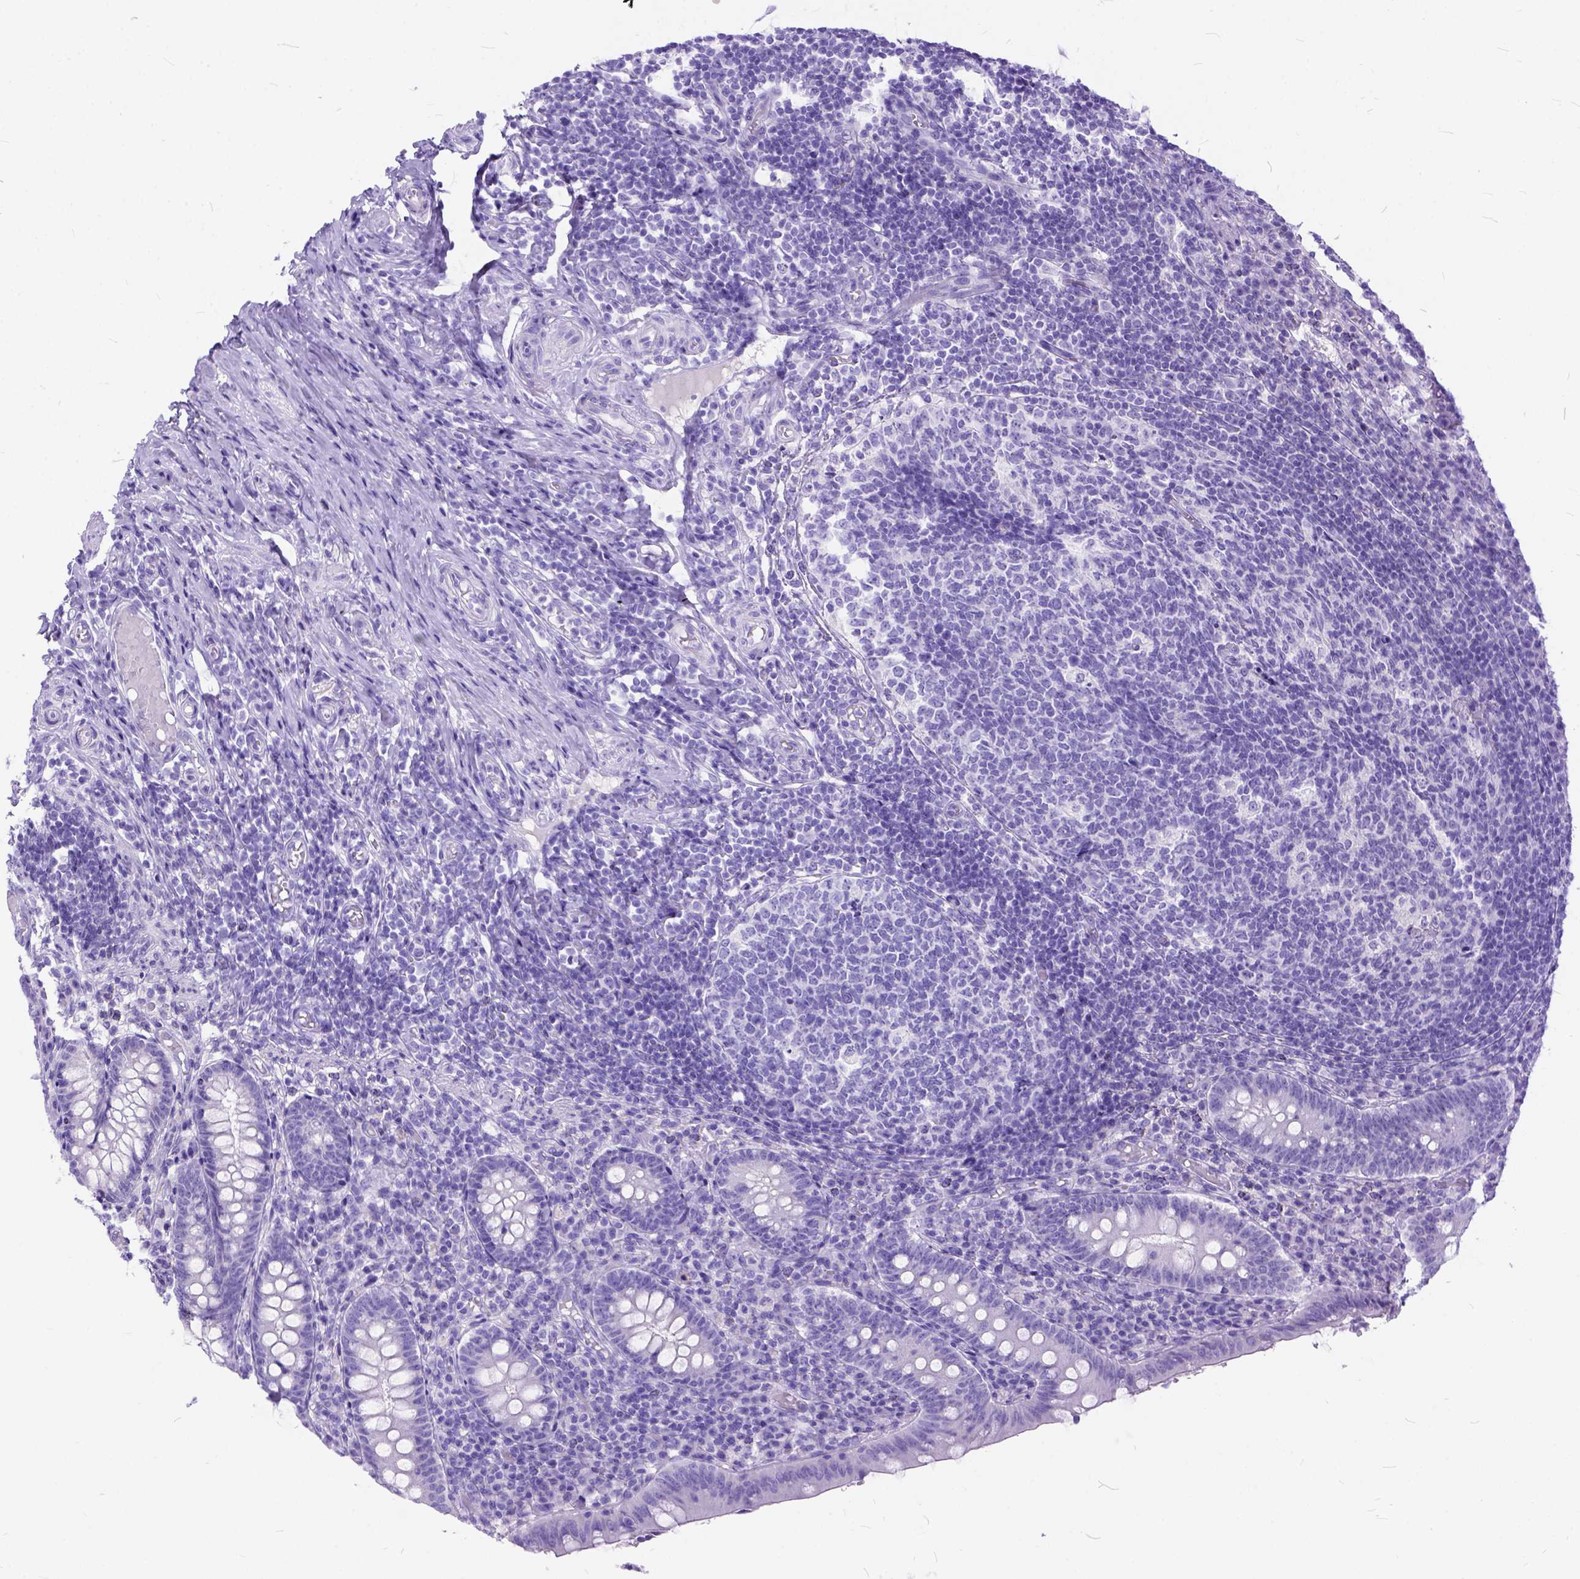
{"staining": {"intensity": "negative", "quantity": "none", "location": "none"}, "tissue": "appendix", "cell_type": "Glandular cells", "image_type": "normal", "snomed": [{"axis": "morphology", "description": "Normal tissue, NOS"}, {"axis": "topography", "description": "Appendix"}], "caption": "Glandular cells show no significant protein positivity in normal appendix.", "gene": "C1QTNF3", "patient": {"sex": "male", "age": 18}}